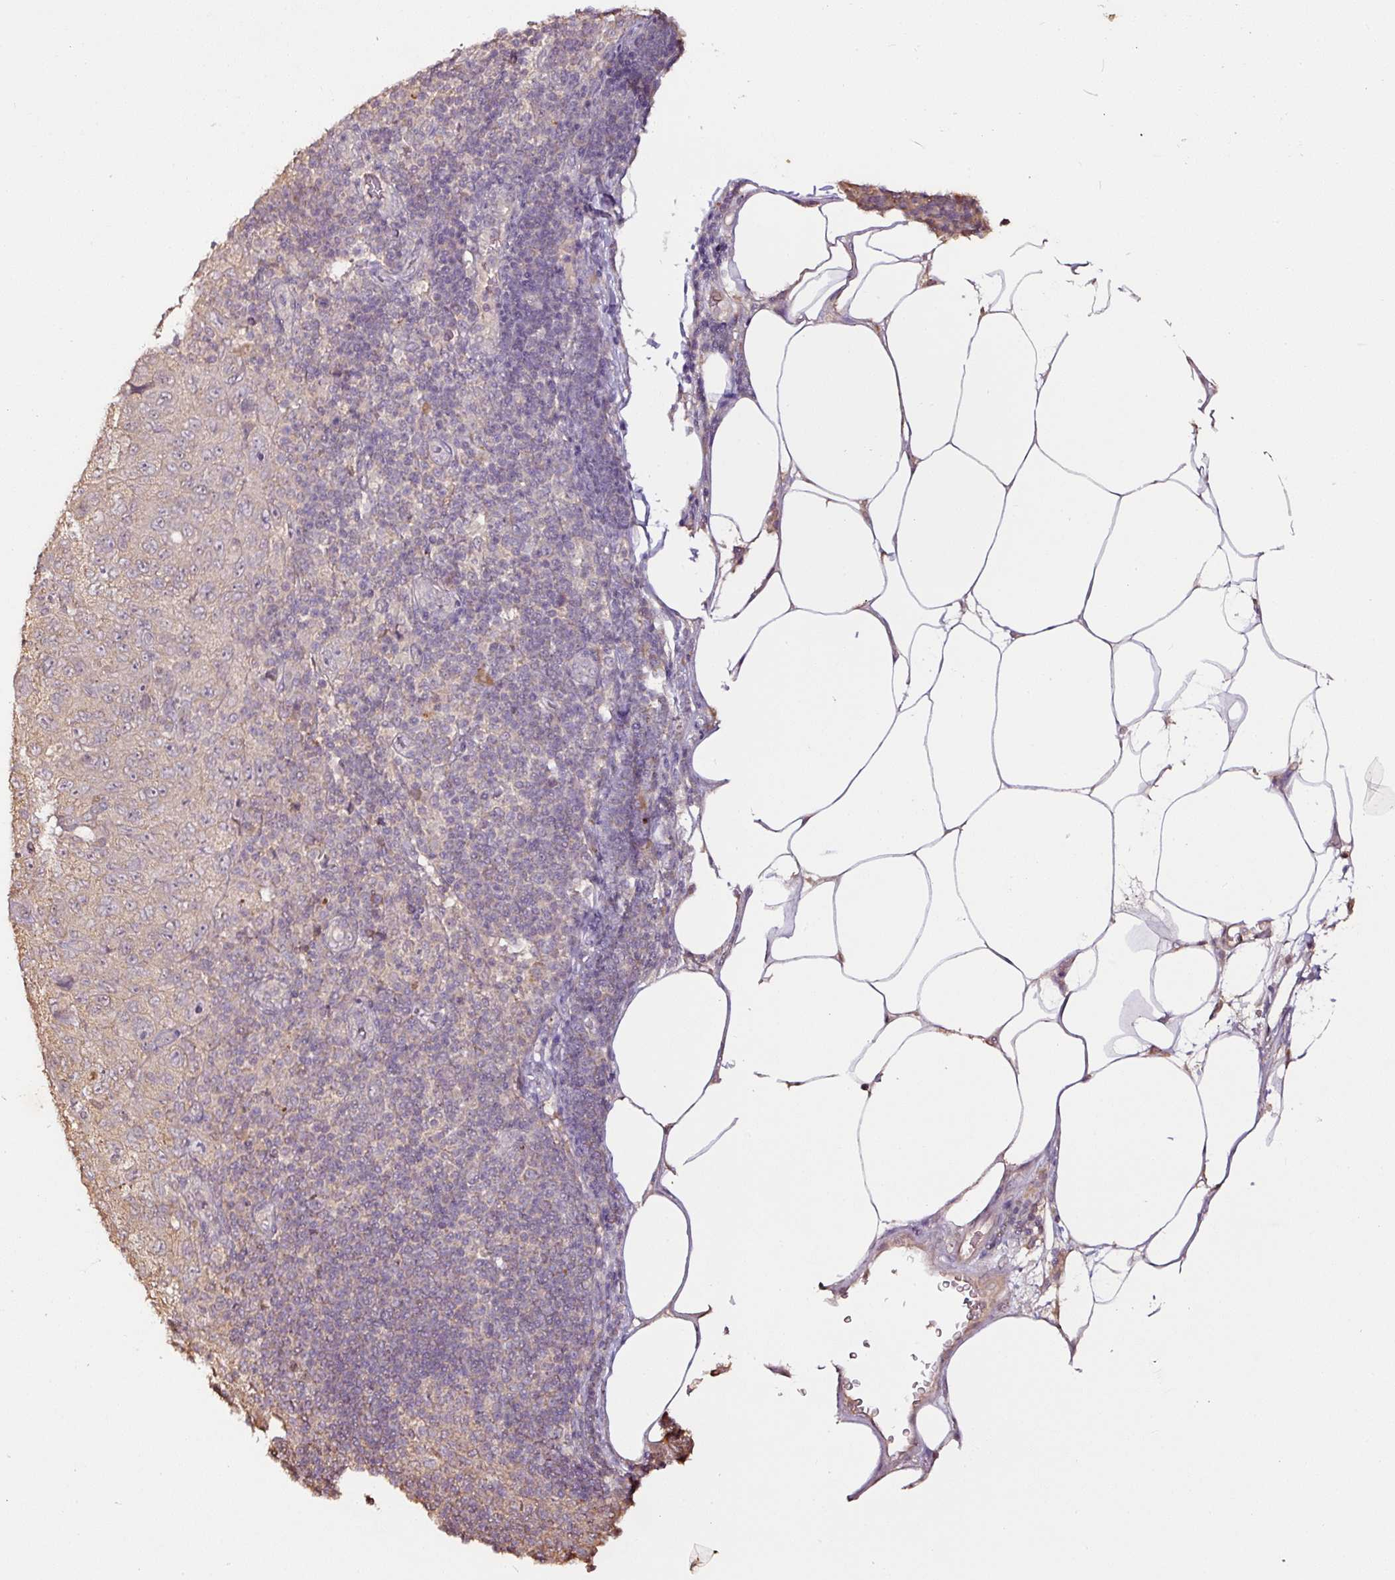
{"staining": {"intensity": "weak", "quantity": ">75%", "location": "cytoplasmic/membranous"}, "tissue": "pancreatic cancer", "cell_type": "Tumor cells", "image_type": "cancer", "snomed": [{"axis": "morphology", "description": "Adenocarcinoma, NOS"}, {"axis": "topography", "description": "Pancreas"}], "caption": "Adenocarcinoma (pancreatic) stained with DAB immunohistochemistry (IHC) demonstrates low levels of weak cytoplasmic/membranous expression in about >75% of tumor cells.", "gene": "RPL38", "patient": {"sex": "male", "age": 68}}